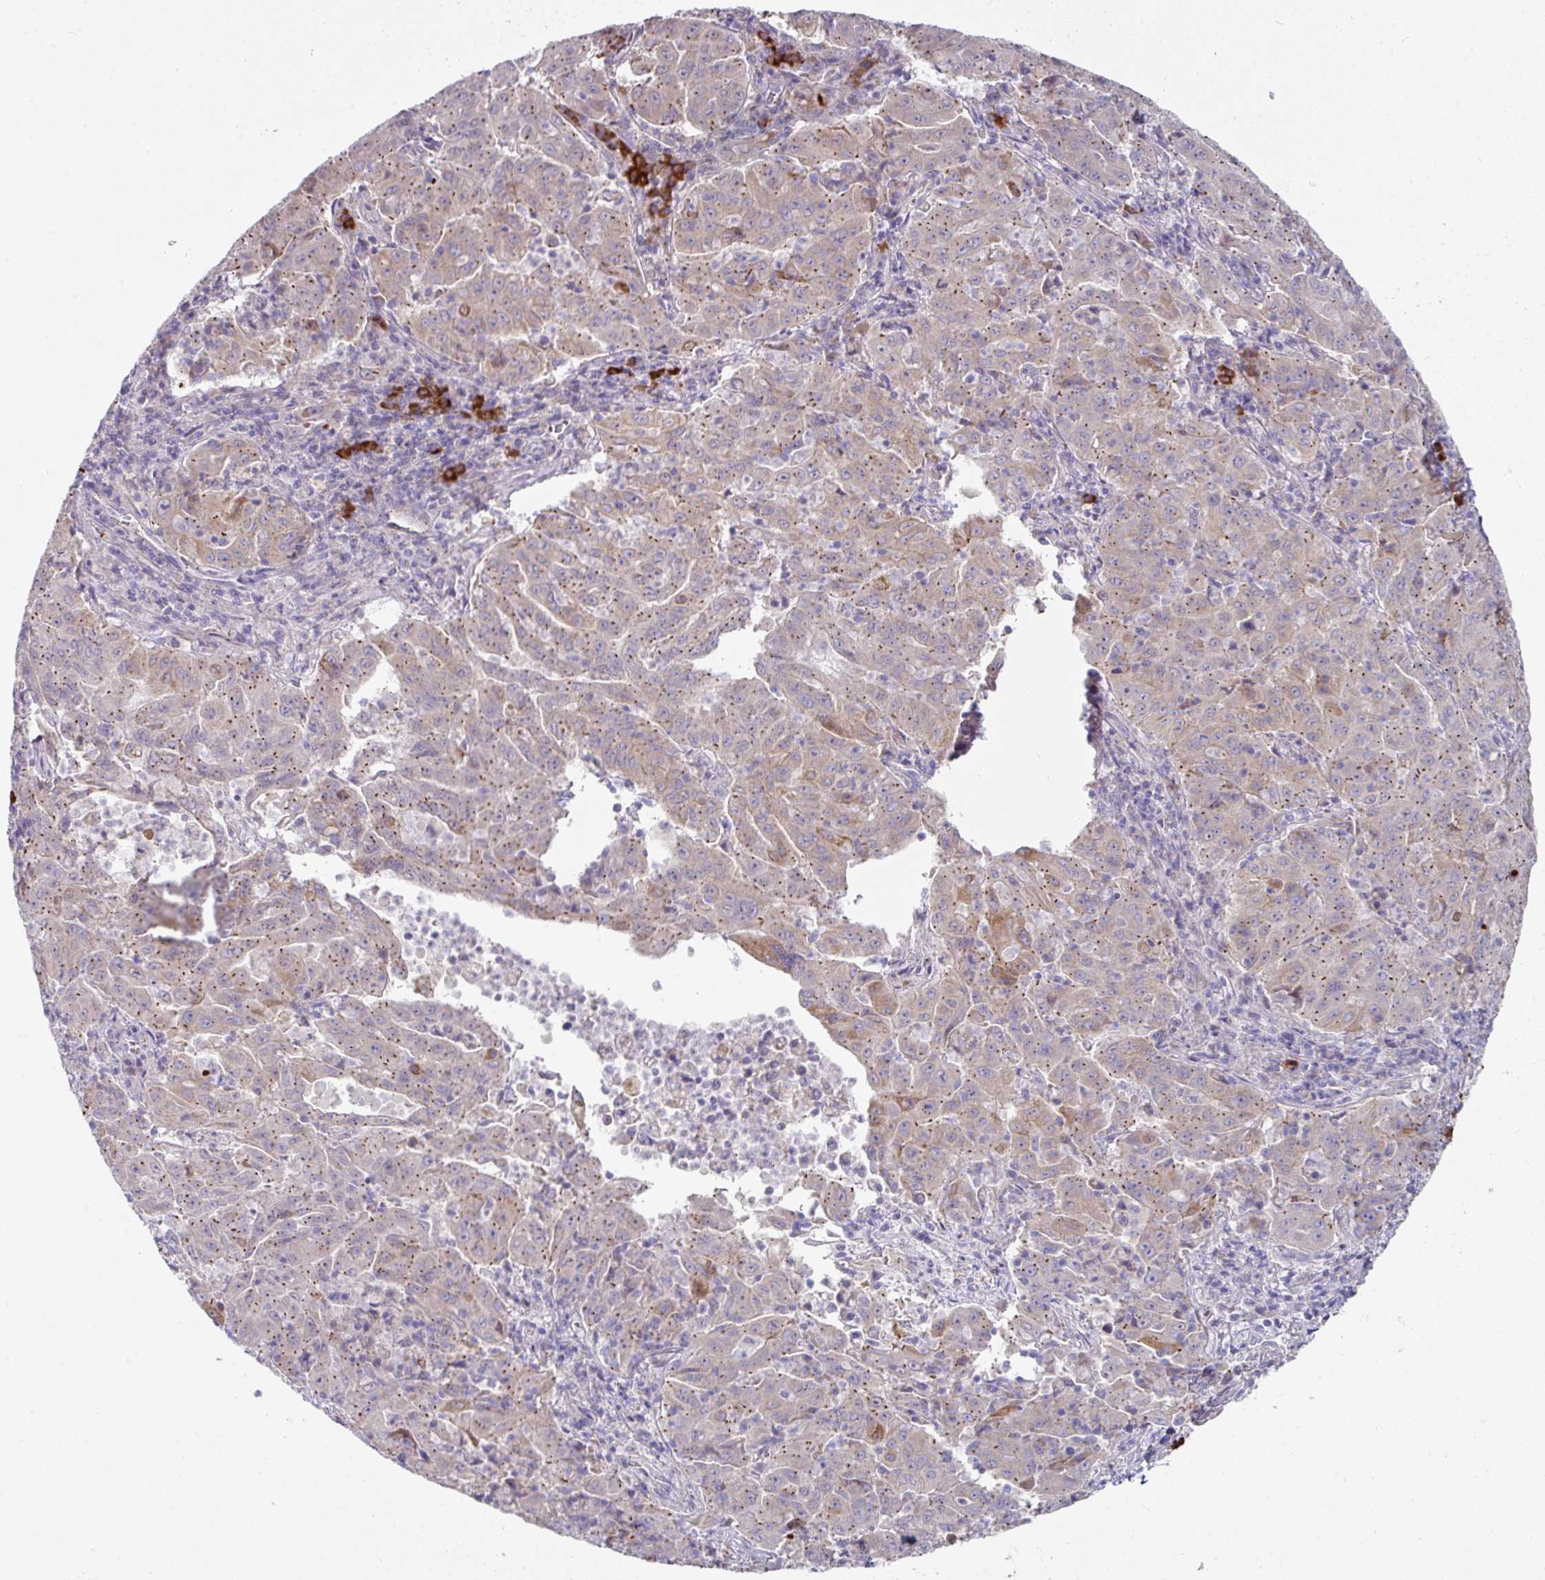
{"staining": {"intensity": "weak", "quantity": "25%-75%", "location": "cytoplasmic/membranous"}, "tissue": "pancreatic cancer", "cell_type": "Tumor cells", "image_type": "cancer", "snomed": [{"axis": "morphology", "description": "Adenocarcinoma, NOS"}, {"axis": "topography", "description": "Pancreas"}], "caption": "Protein analysis of adenocarcinoma (pancreatic) tissue exhibits weak cytoplasmic/membranous expression in about 25%-75% of tumor cells.", "gene": "IL4R", "patient": {"sex": "male", "age": 63}}